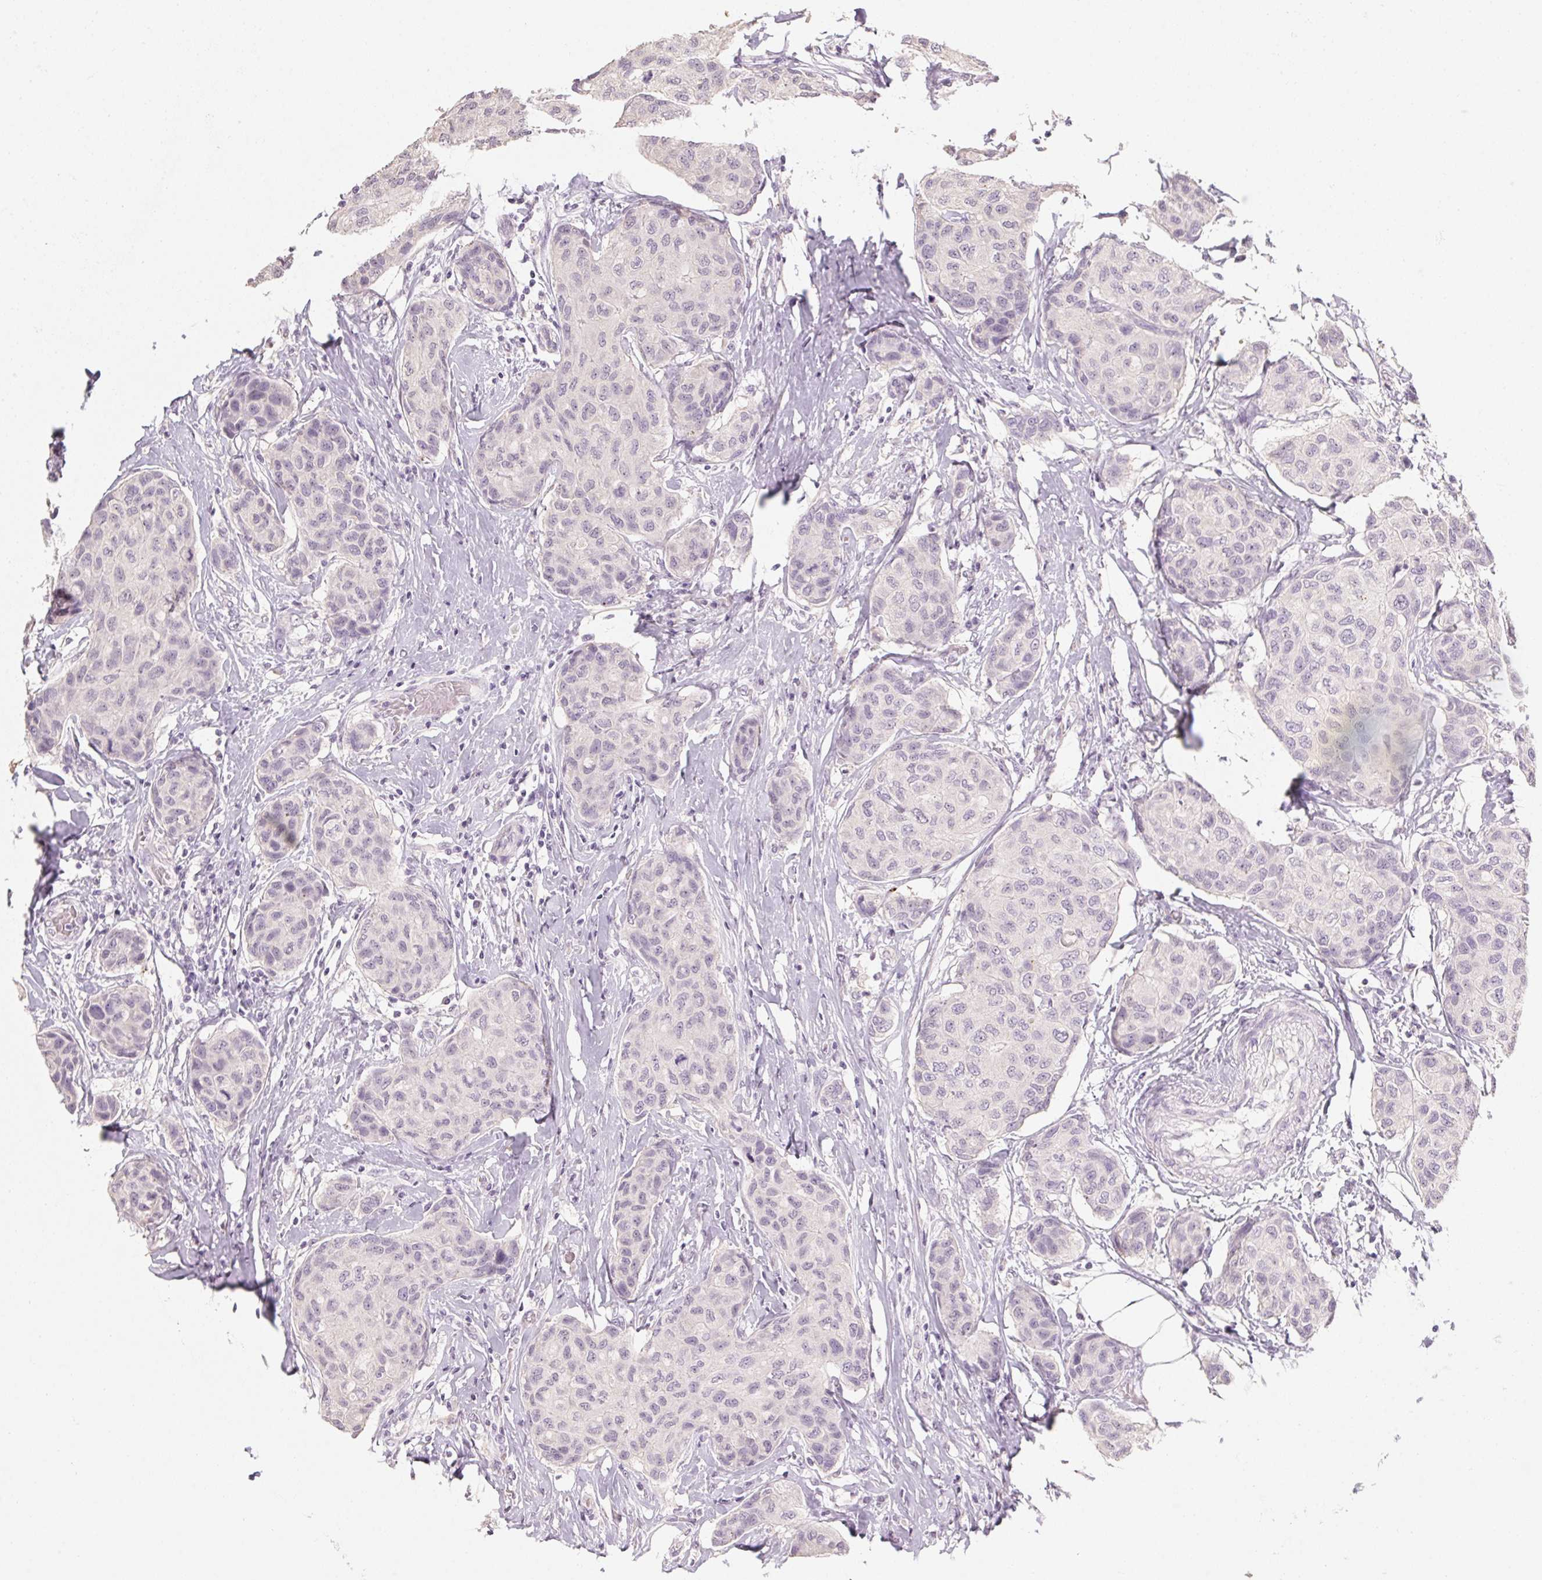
{"staining": {"intensity": "negative", "quantity": "none", "location": "none"}, "tissue": "breast cancer", "cell_type": "Tumor cells", "image_type": "cancer", "snomed": [{"axis": "morphology", "description": "Duct carcinoma"}, {"axis": "topography", "description": "Breast"}], "caption": "Protein analysis of breast cancer exhibits no significant positivity in tumor cells.", "gene": "CAPZA3", "patient": {"sex": "female", "age": 80}}